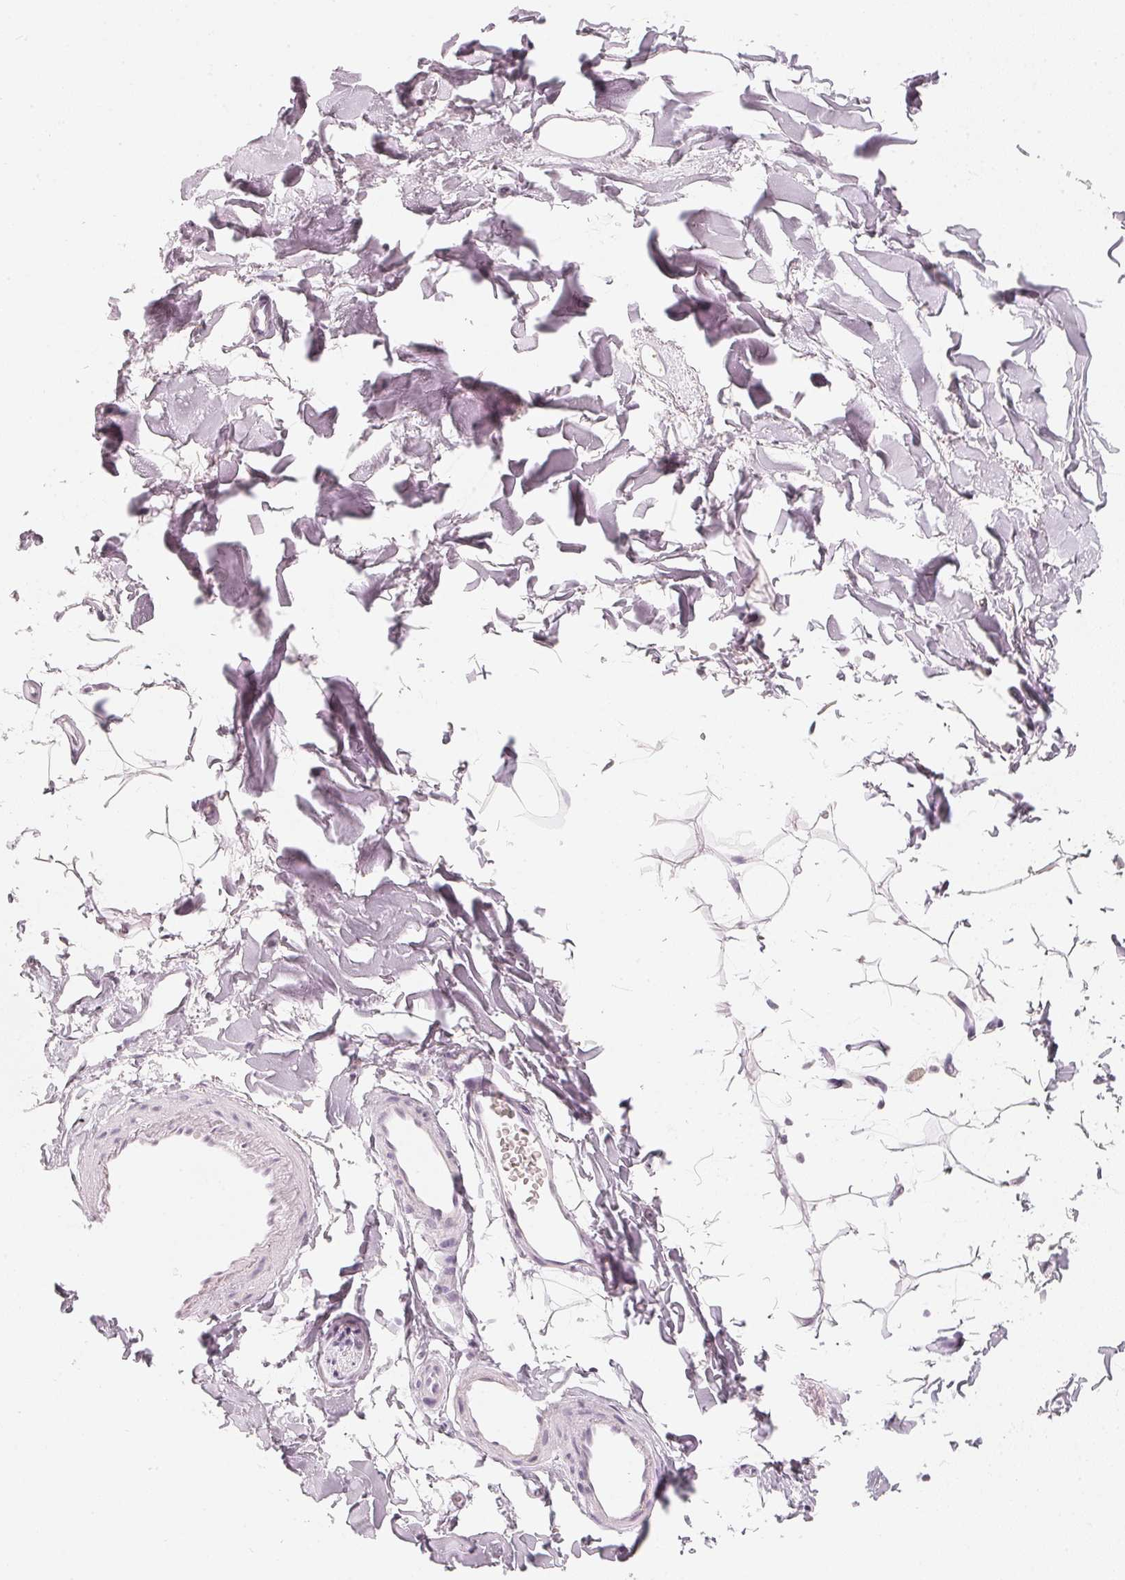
{"staining": {"intensity": "negative", "quantity": "none", "location": "none"}, "tissue": "adipose tissue", "cell_type": "Adipocytes", "image_type": "normal", "snomed": [{"axis": "morphology", "description": "Normal tissue, NOS"}, {"axis": "topography", "description": "Cartilage tissue"}, {"axis": "topography", "description": "Bronchus"}], "caption": "The image exhibits no significant staining in adipocytes of adipose tissue.", "gene": "SLC22A8", "patient": {"sex": "female", "age": 79}}